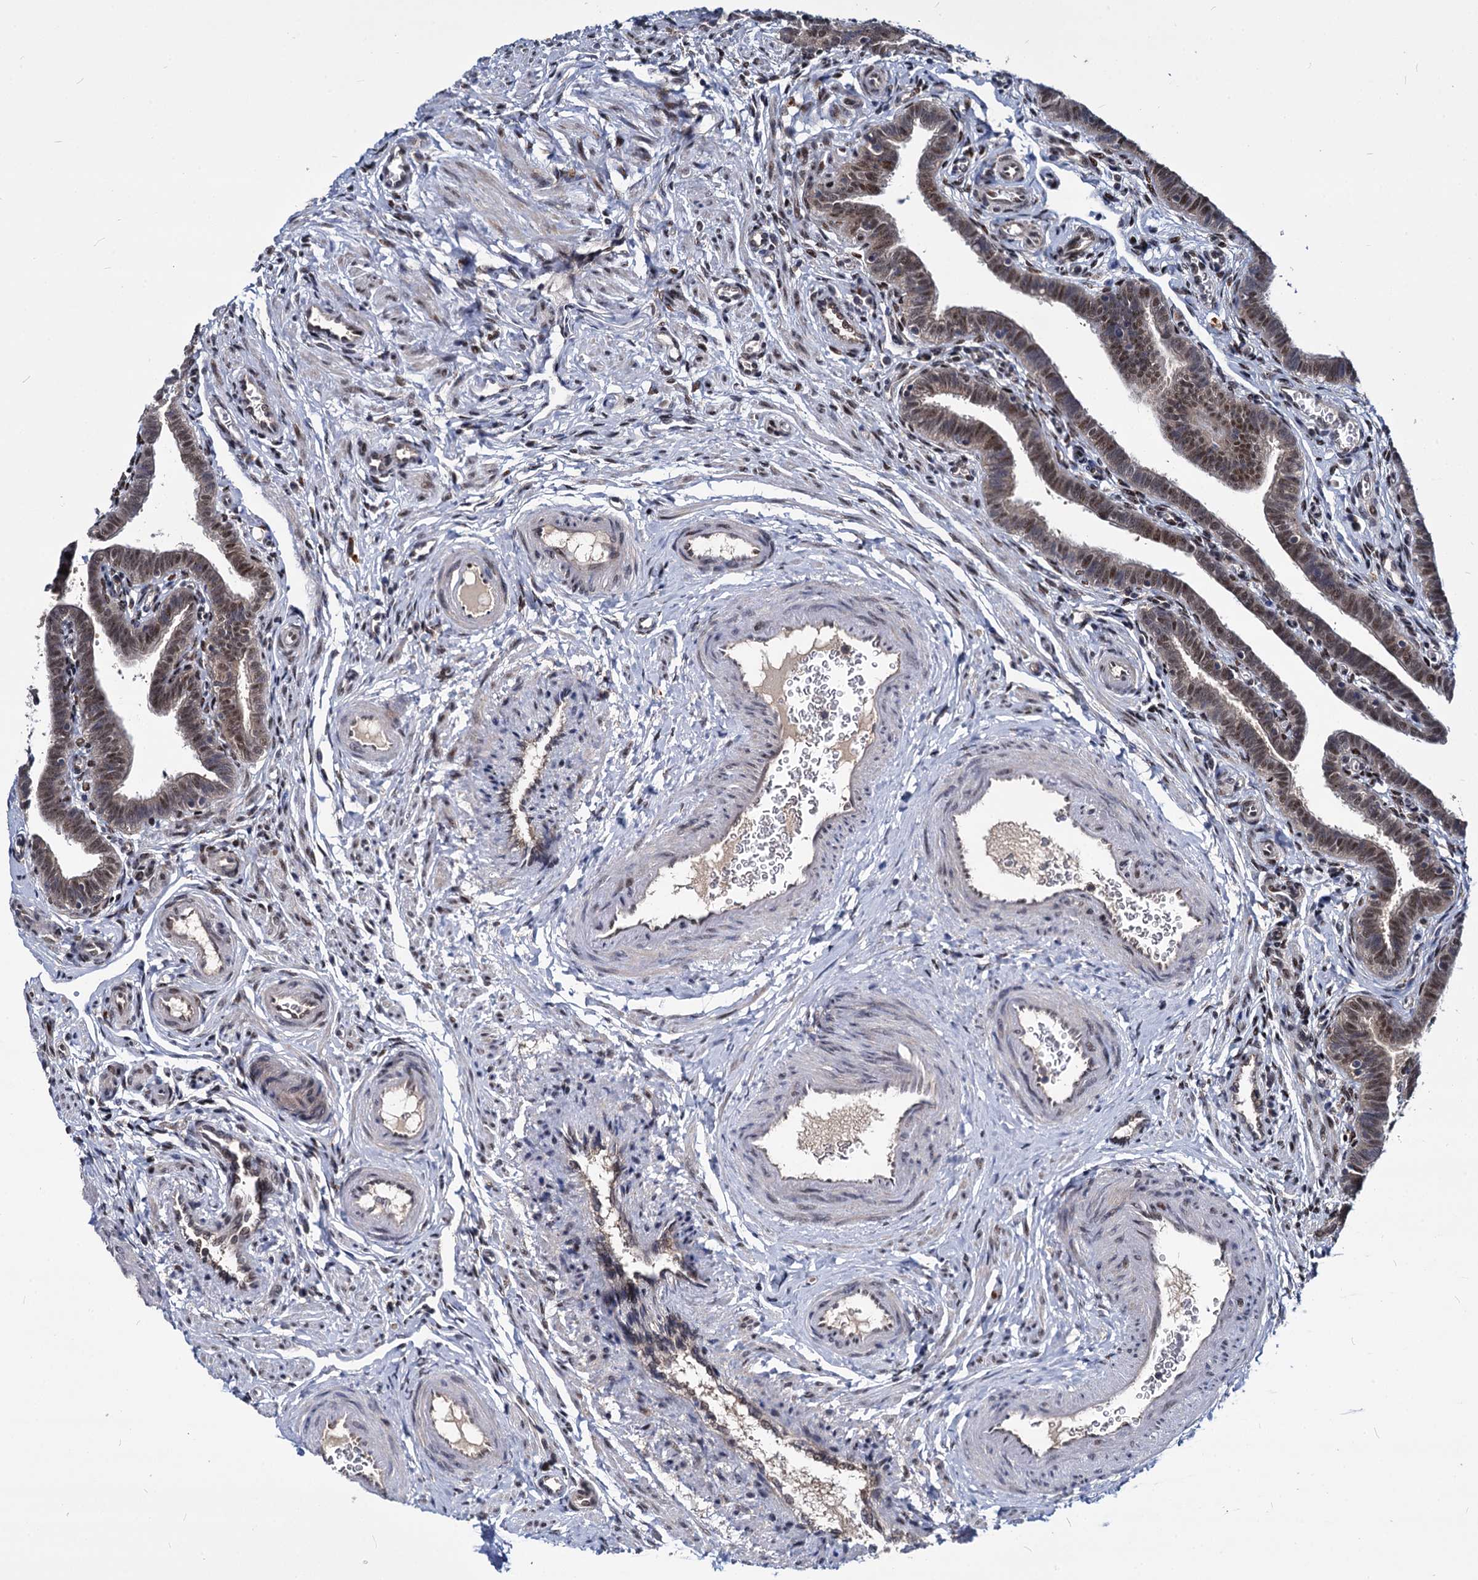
{"staining": {"intensity": "moderate", "quantity": ">75%", "location": "nuclear"}, "tissue": "fallopian tube", "cell_type": "Glandular cells", "image_type": "normal", "snomed": [{"axis": "morphology", "description": "Normal tissue, NOS"}, {"axis": "topography", "description": "Fallopian tube"}], "caption": "Glandular cells display medium levels of moderate nuclear staining in approximately >75% of cells in normal human fallopian tube.", "gene": "MAML2", "patient": {"sex": "female", "age": 36}}